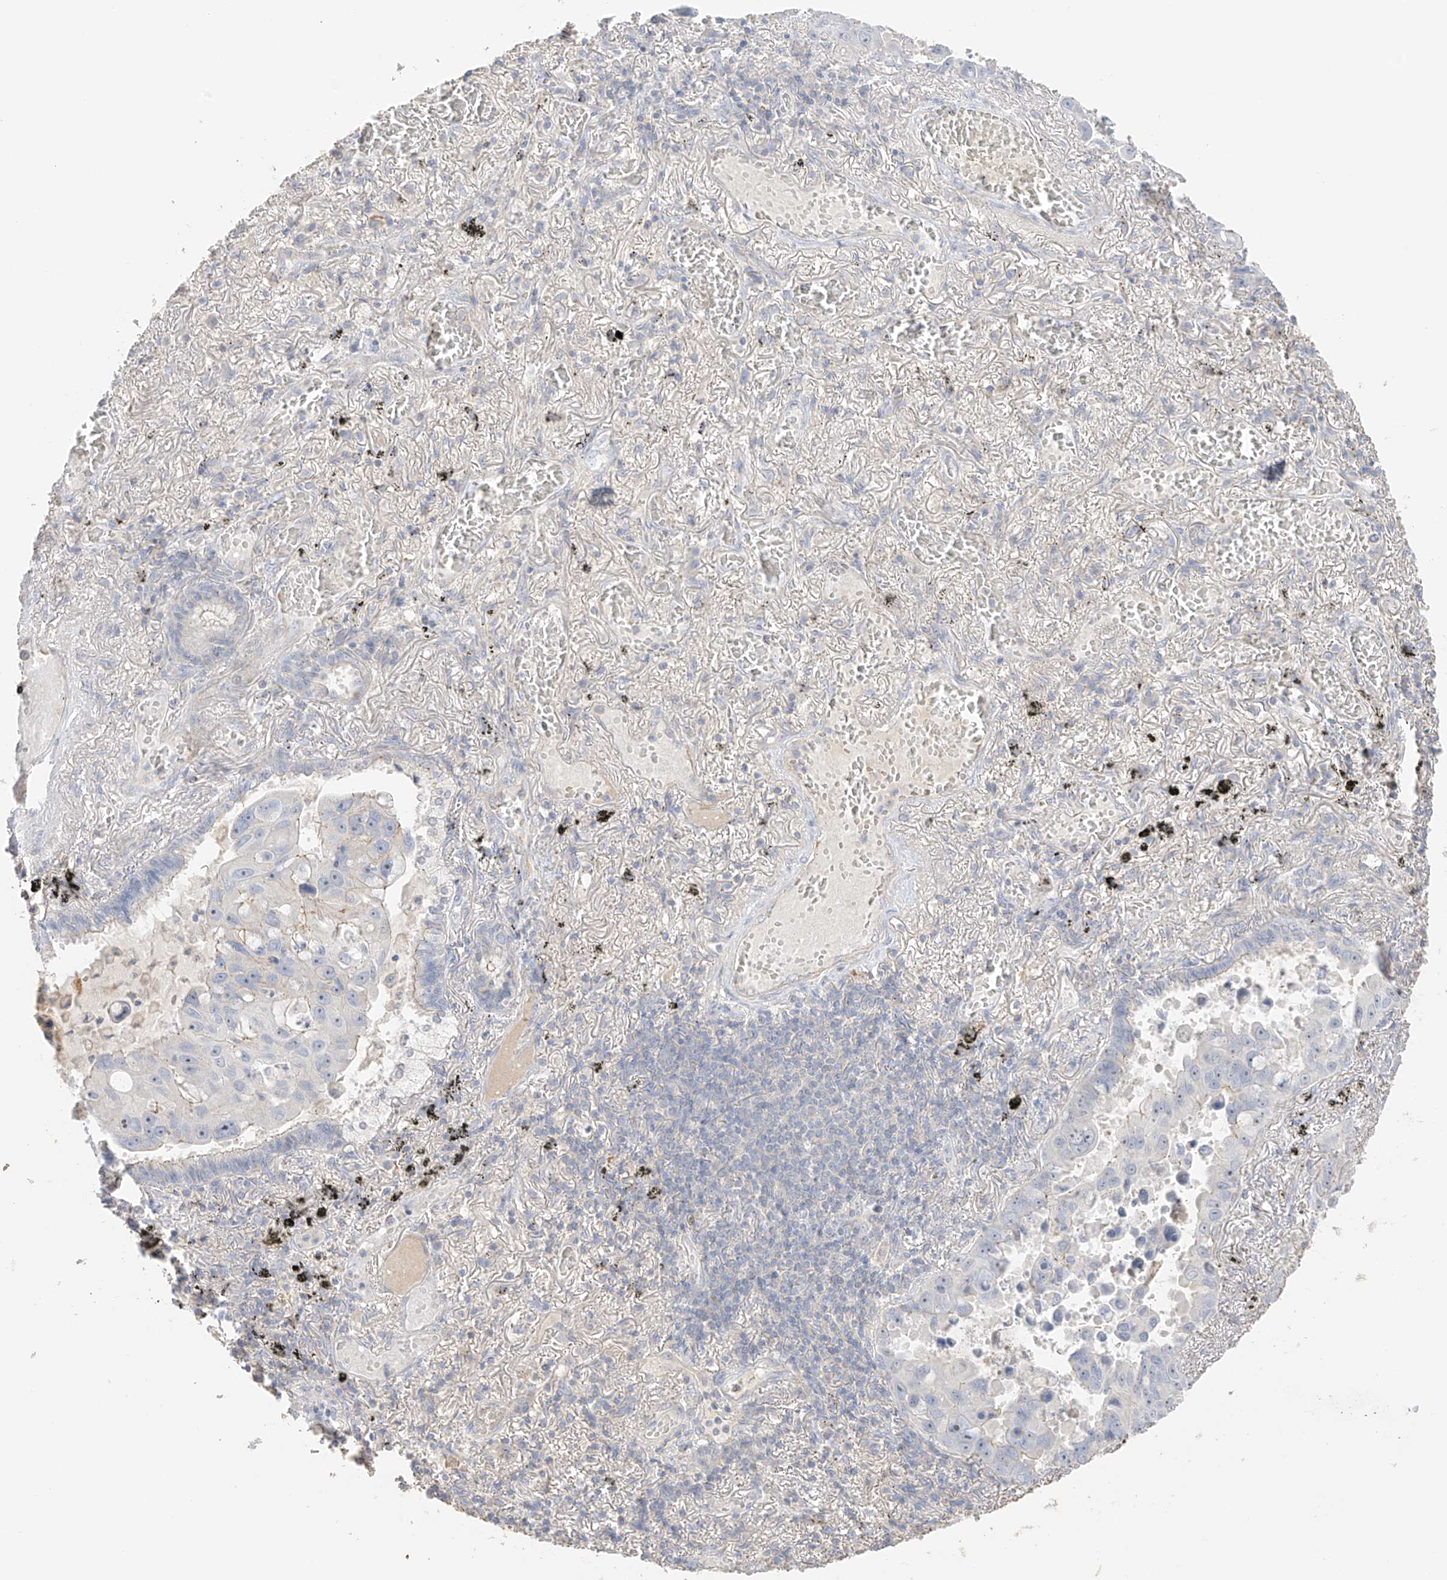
{"staining": {"intensity": "weak", "quantity": "<25%", "location": "nuclear"}, "tissue": "lung cancer", "cell_type": "Tumor cells", "image_type": "cancer", "snomed": [{"axis": "morphology", "description": "Adenocarcinoma, NOS"}, {"axis": "topography", "description": "Lung"}], "caption": "Tumor cells are negative for brown protein staining in lung cancer (adenocarcinoma). The staining is performed using DAB brown chromogen with nuclei counter-stained in using hematoxylin.", "gene": "ZBTB41", "patient": {"sex": "male", "age": 64}}